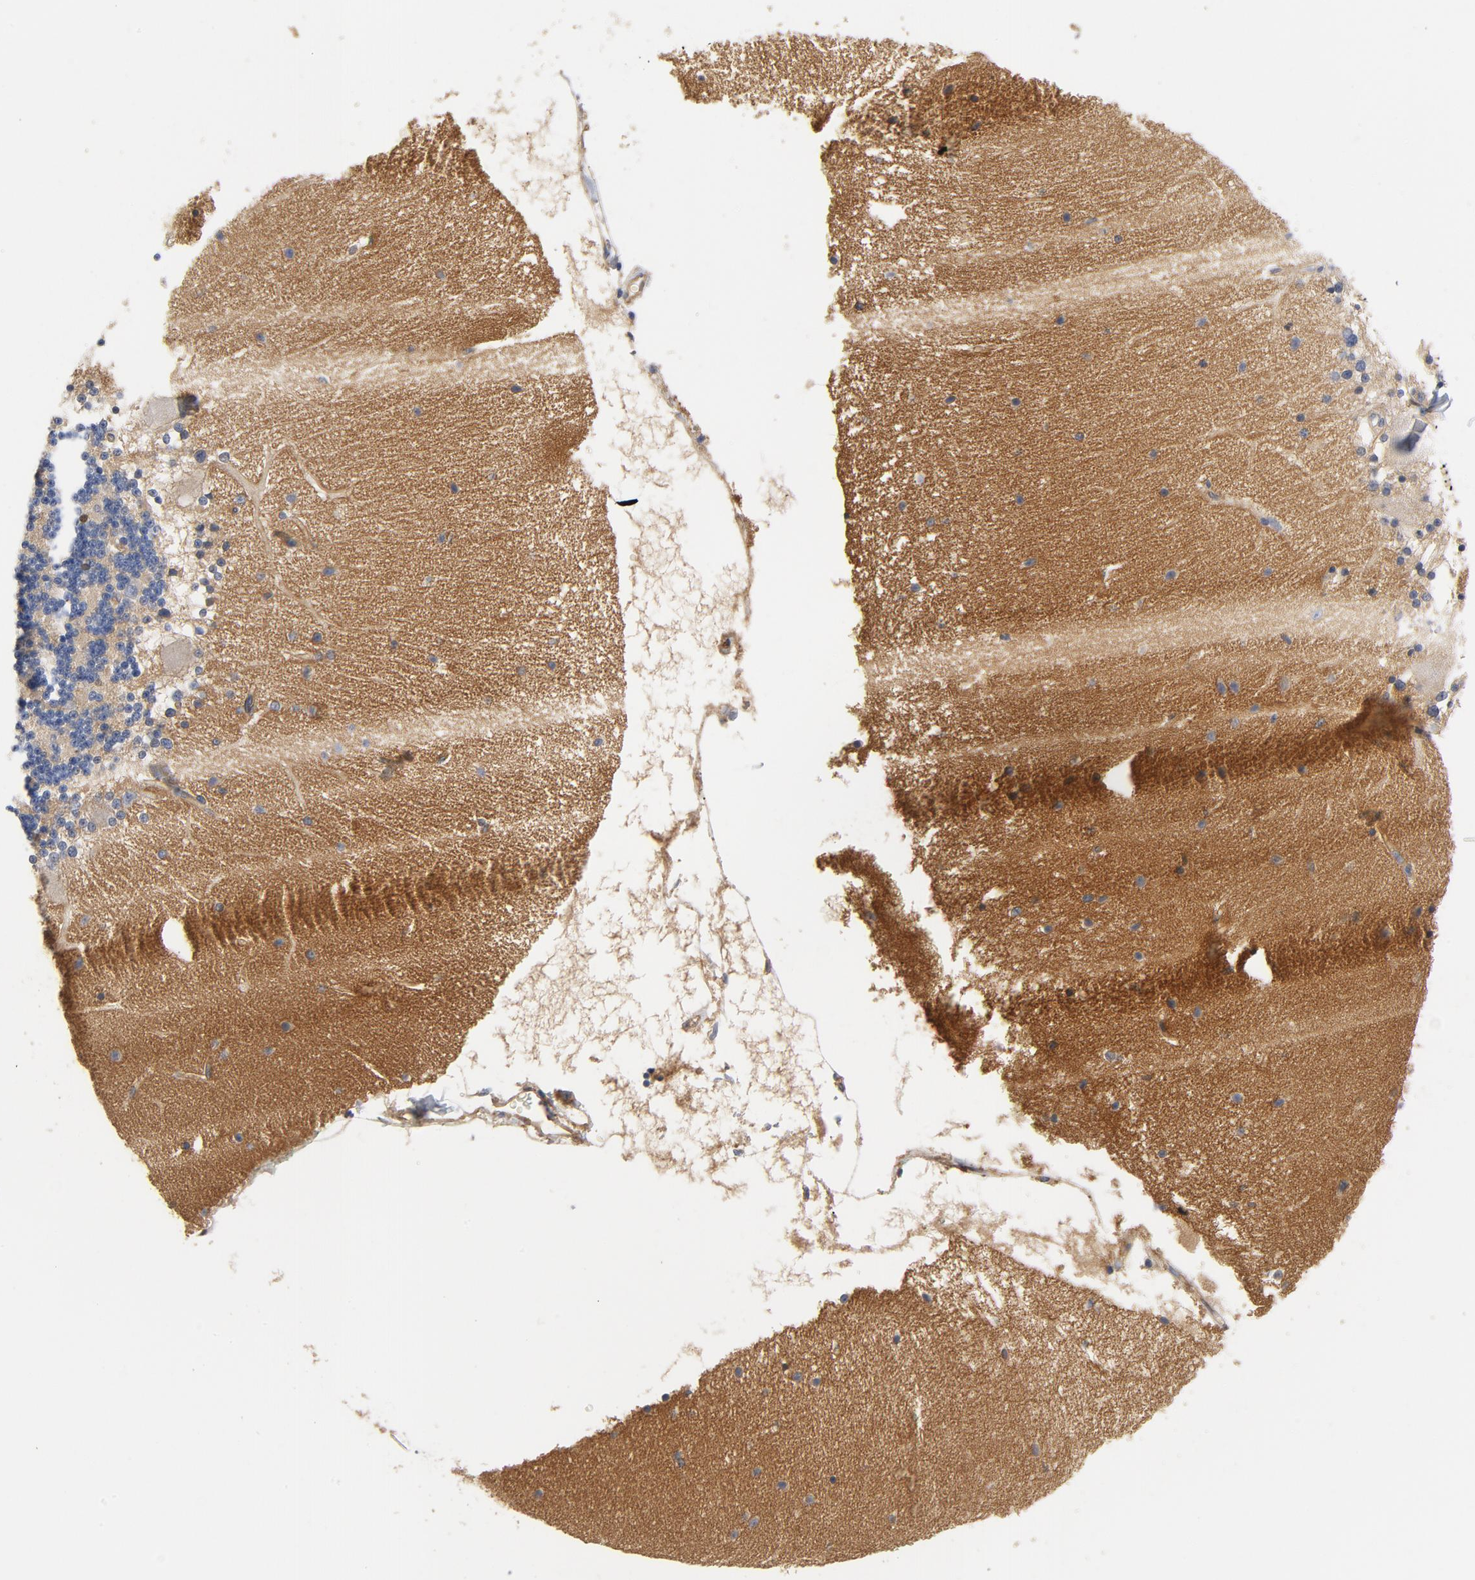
{"staining": {"intensity": "strong", "quantity": "<25%", "location": "nuclear"}, "tissue": "cerebellum", "cell_type": "Cells in granular layer", "image_type": "normal", "snomed": [{"axis": "morphology", "description": "Normal tissue, NOS"}, {"axis": "topography", "description": "Cerebellum"}], "caption": "This histopathology image reveals IHC staining of unremarkable human cerebellum, with medium strong nuclear positivity in approximately <25% of cells in granular layer.", "gene": "SRC", "patient": {"sex": "female", "age": 54}}